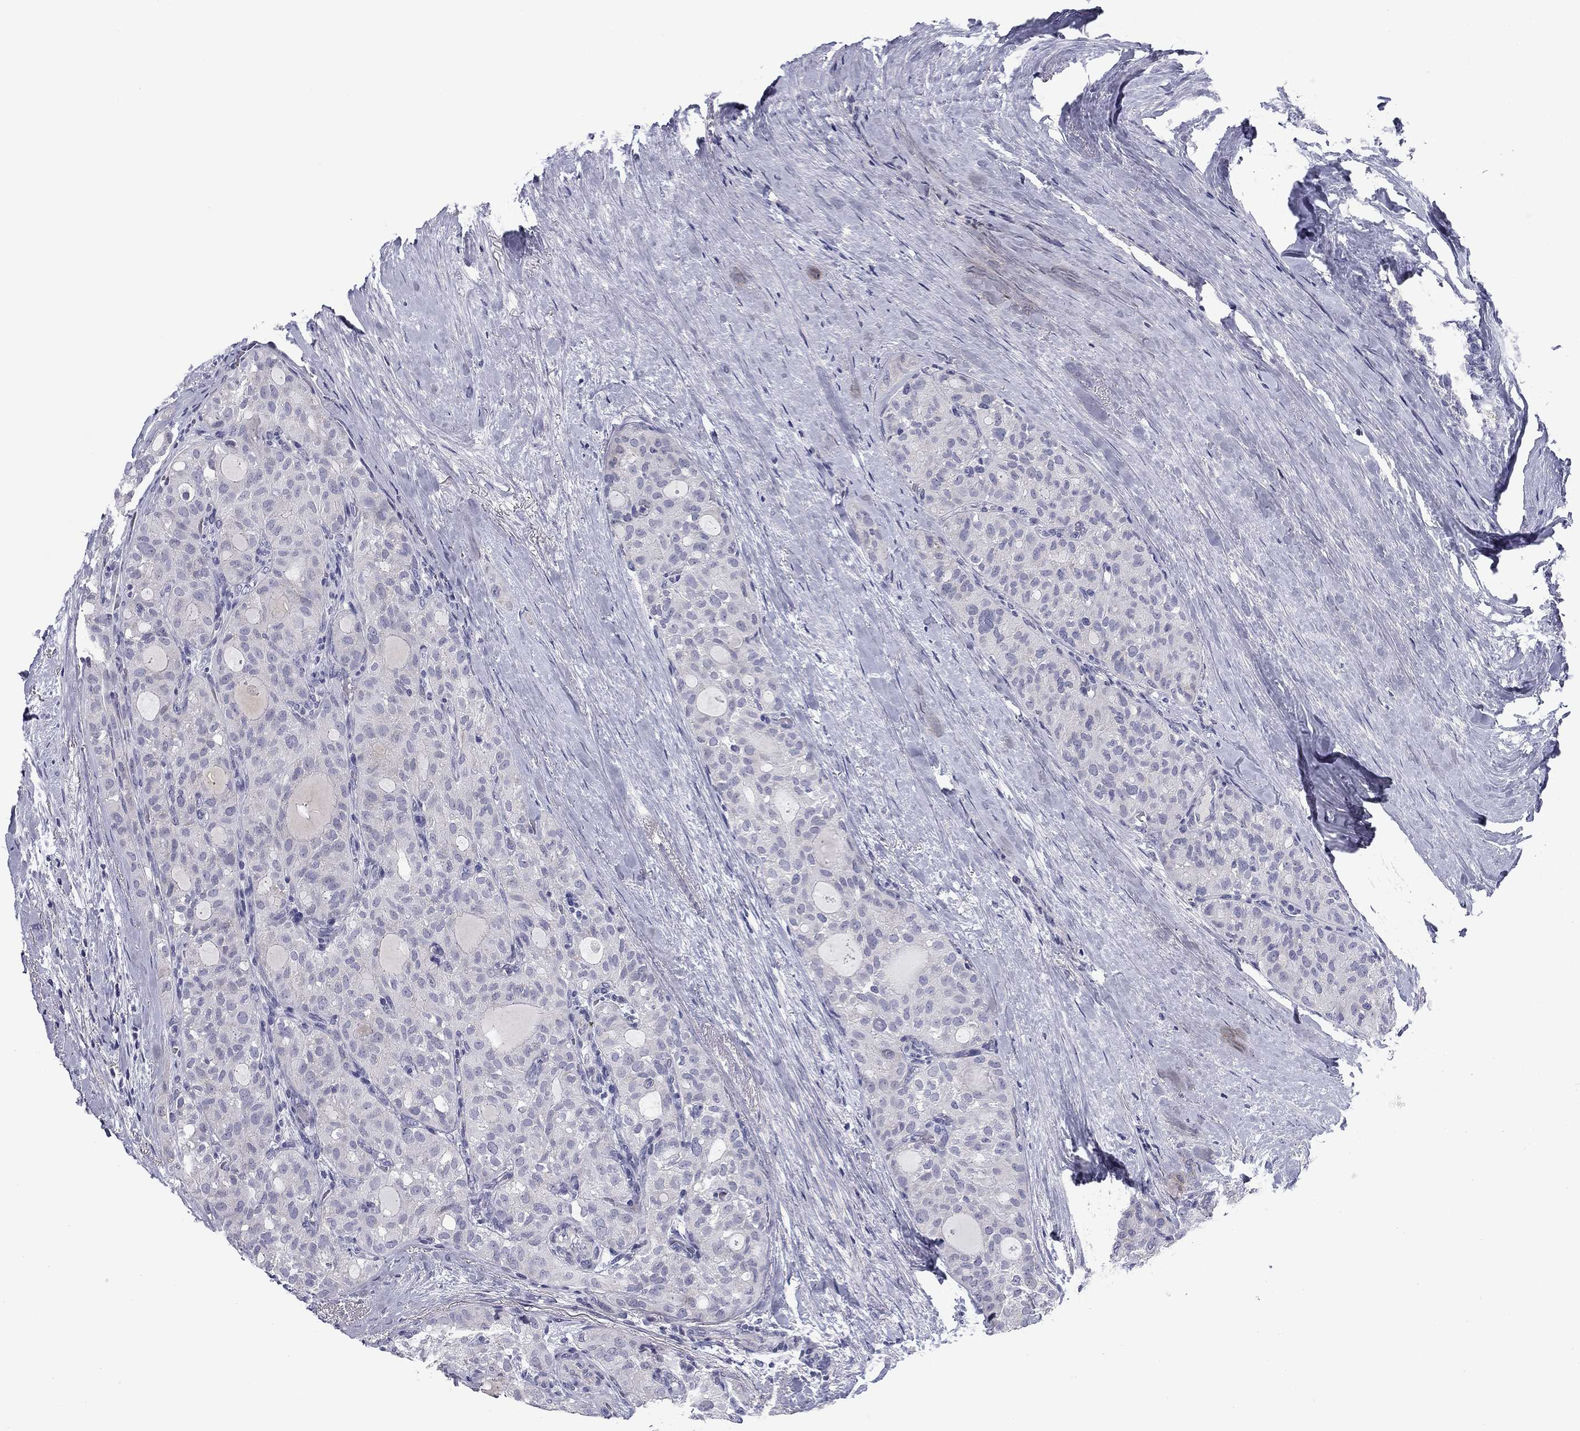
{"staining": {"intensity": "negative", "quantity": "none", "location": "none"}, "tissue": "thyroid cancer", "cell_type": "Tumor cells", "image_type": "cancer", "snomed": [{"axis": "morphology", "description": "Follicular adenoma carcinoma, NOS"}, {"axis": "topography", "description": "Thyroid gland"}], "caption": "Image shows no significant protein expression in tumor cells of thyroid cancer (follicular adenoma carcinoma). The staining is performed using DAB brown chromogen with nuclei counter-stained in using hematoxylin.", "gene": "PRPH", "patient": {"sex": "male", "age": 75}}